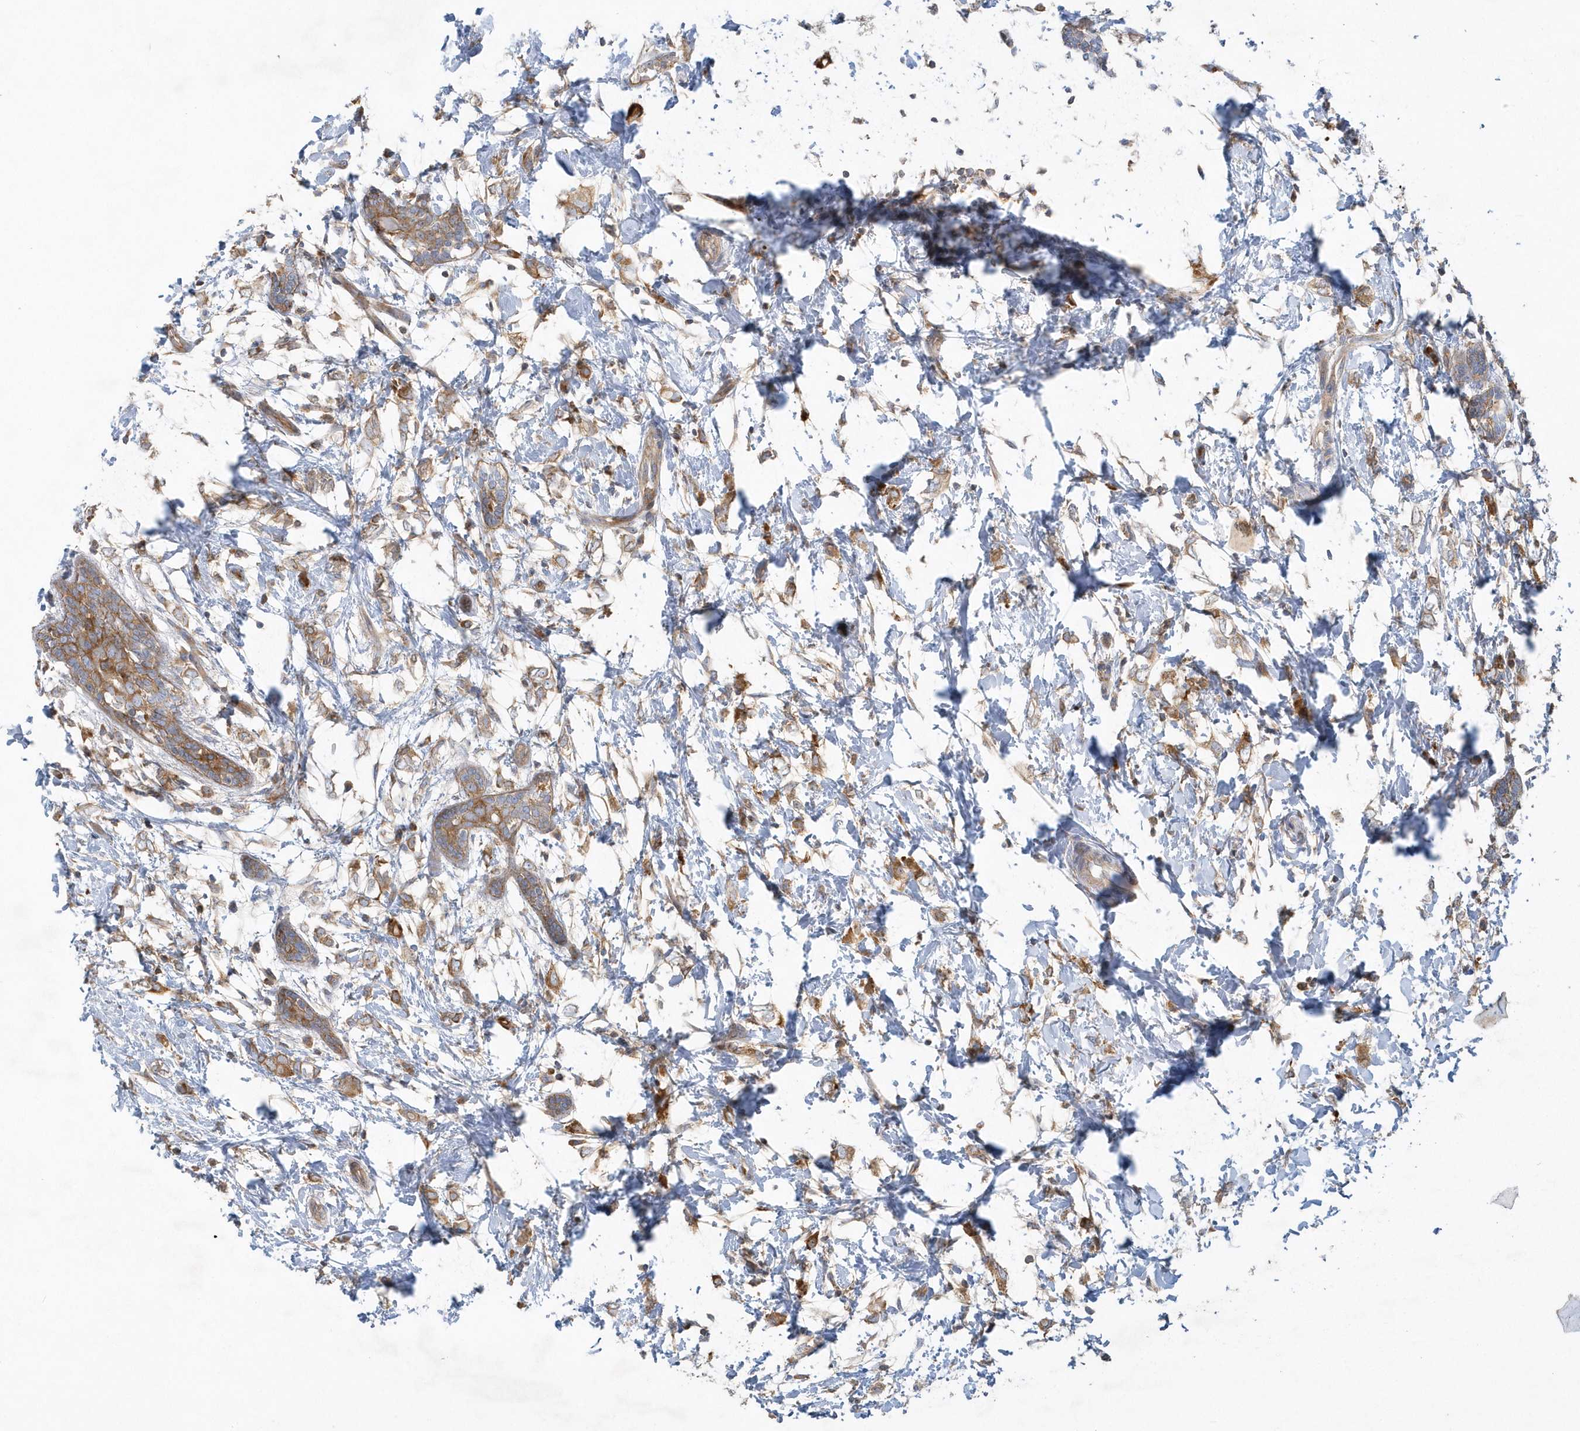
{"staining": {"intensity": "moderate", "quantity": "25%-75%", "location": "cytoplasmic/membranous"}, "tissue": "breast cancer", "cell_type": "Tumor cells", "image_type": "cancer", "snomed": [{"axis": "morphology", "description": "Normal tissue, NOS"}, {"axis": "morphology", "description": "Lobular carcinoma"}, {"axis": "topography", "description": "Breast"}], "caption": "Breast cancer was stained to show a protein in brown. There is medium levels of moderate cytoplasmic/membranous positivity in about 25%-75% of tumor cells.", "gene": "CNOT10", "patient": {"sex": "female", "age": 47}}